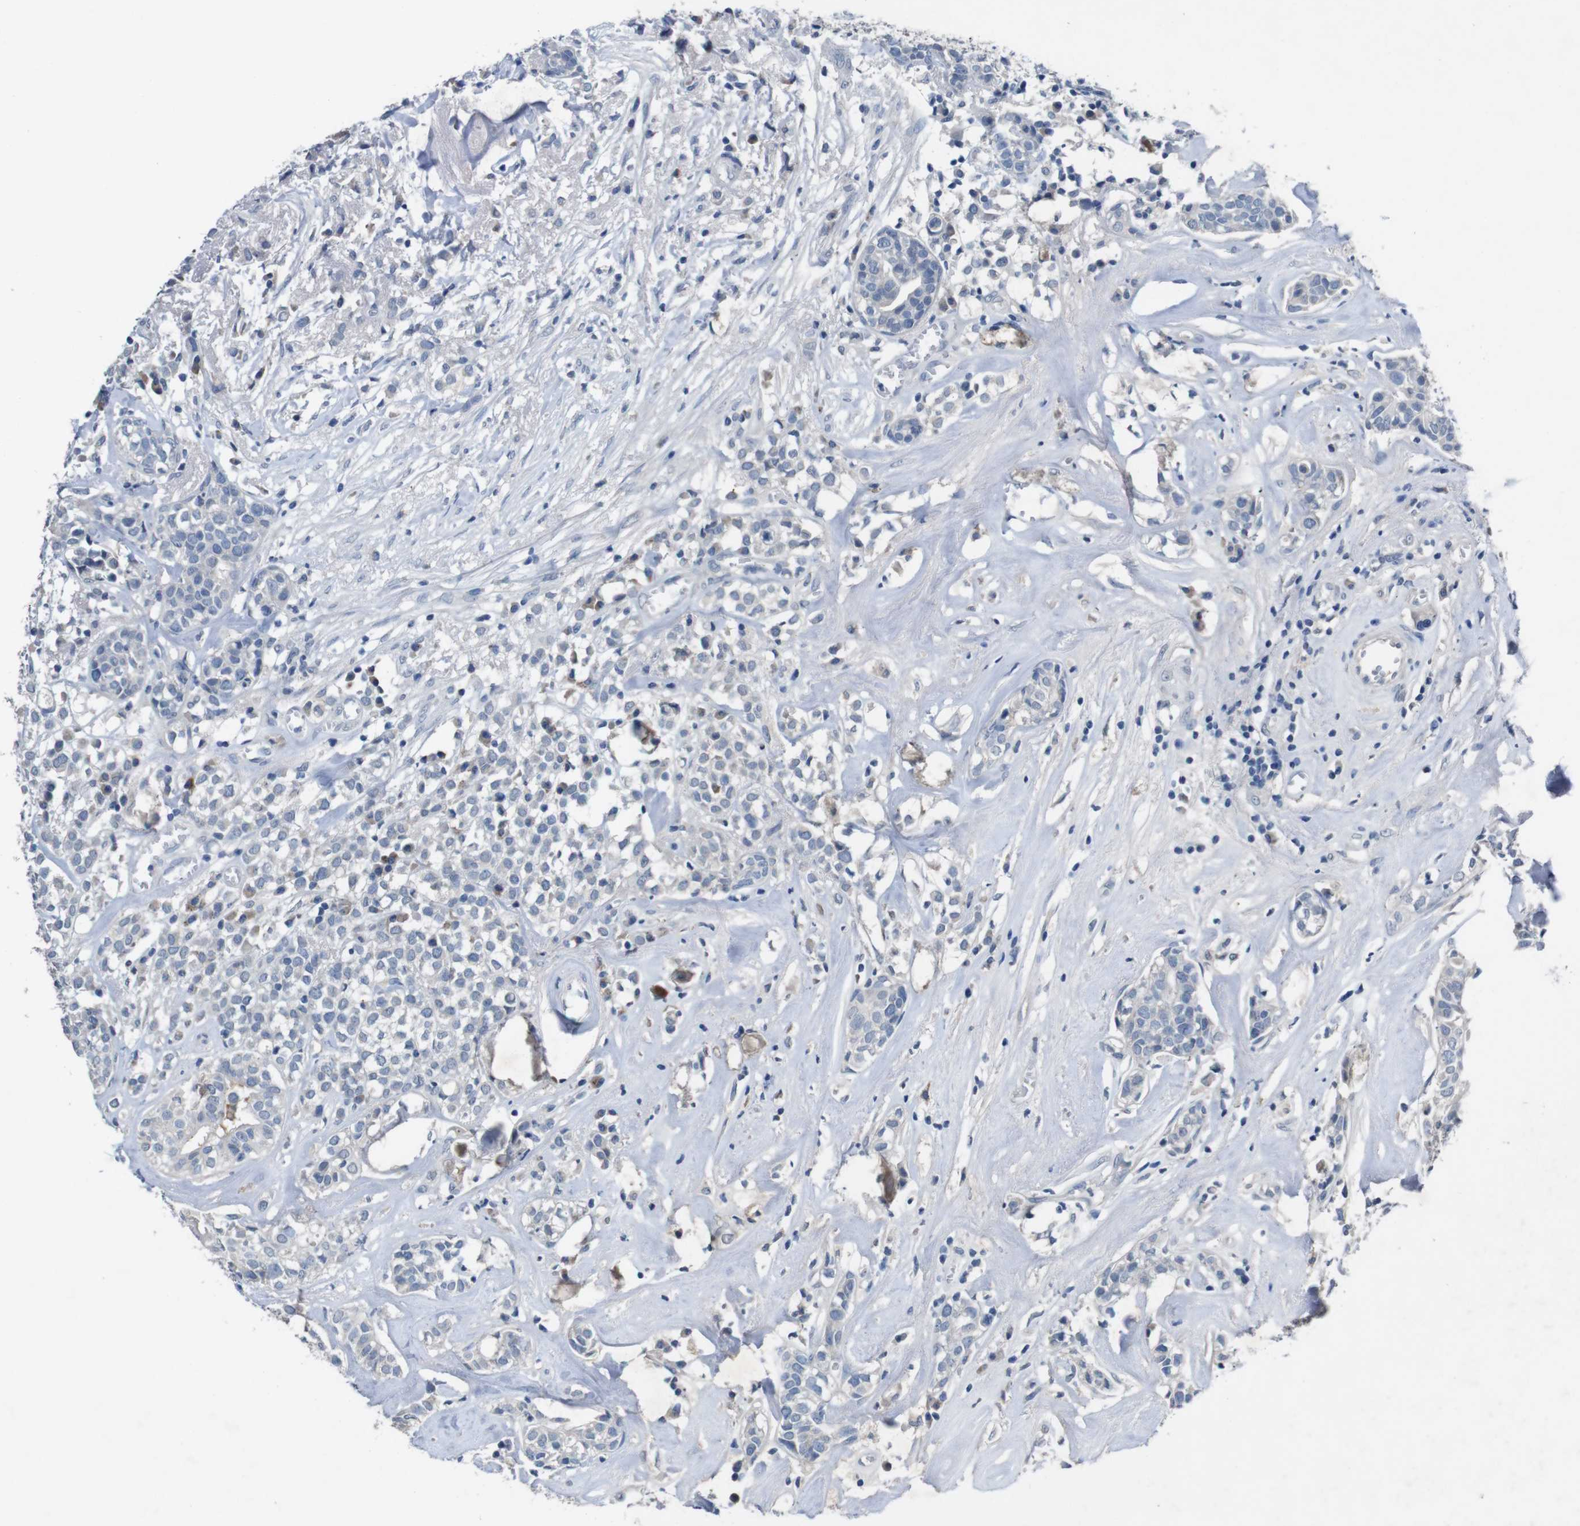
{"staining": {"intensity": "negative", "quantity": "none", "location": "none"}, "tissue": "head and neck cancer", "cell_type": "Tumor cells", "image_type": "cancer", "snomed": [{"axis": "morphology", "description": "Adenocarcinoma, NOS"}, {"axis": "topography", "description": "Salivary gland"}, {"axis": "topography", "description": "Head-Neck"}], "caption": "This is an IHC image of adenocarcinoma (head and neck). There is no positivity in tumor cells.", "gene": "SLC2A8", "patient": {"sex": "female", "age": 65}}